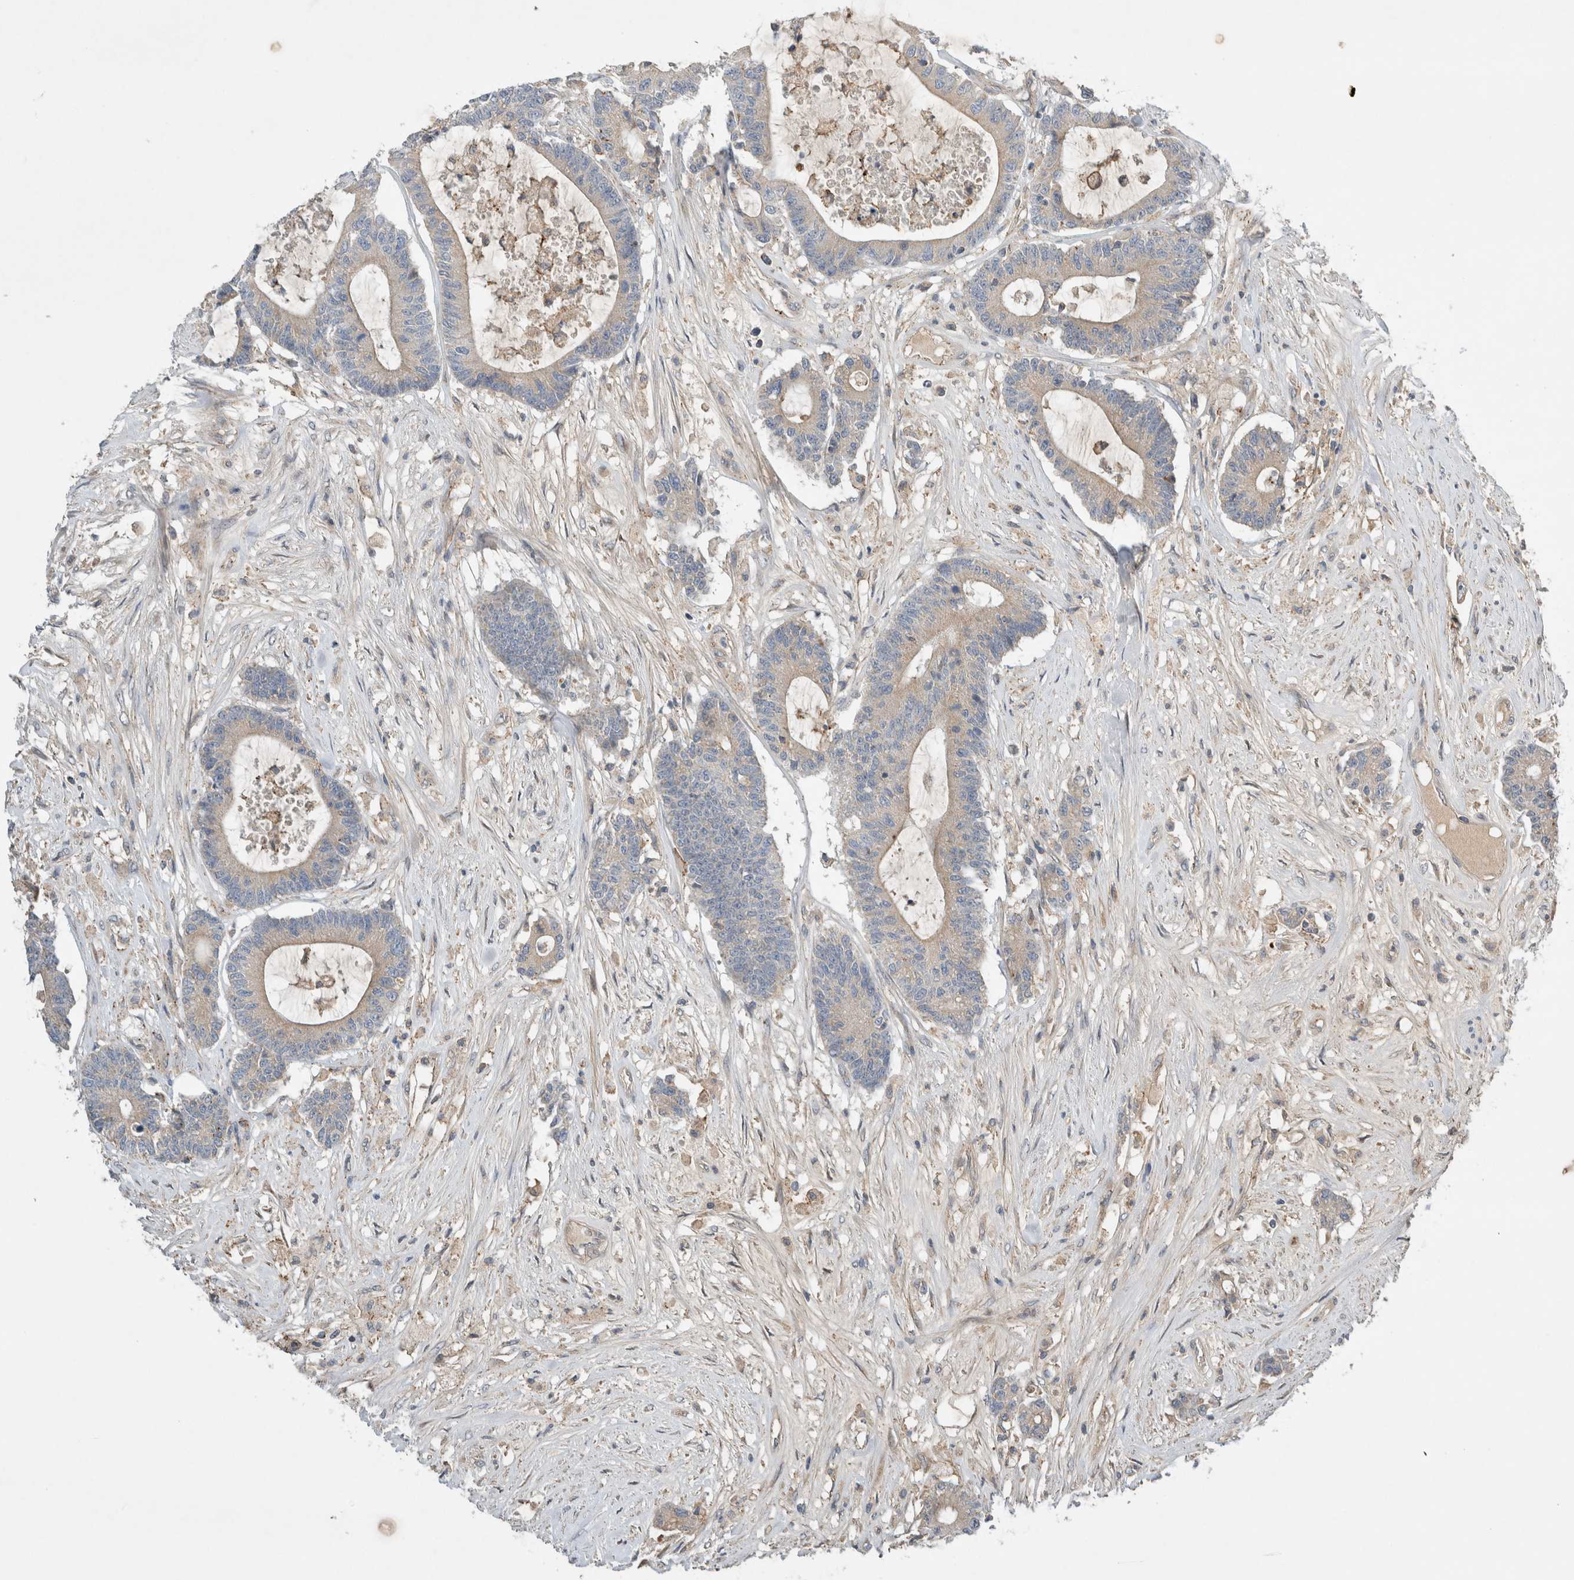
{"staining": {"intensity": "weak", "quantity": "25%-75%", "location": "cytoplasmic/membranous"}, "tissue": "colorectal cancer", "cell_type": "Tumor cells", "image_type": "cancer", "snomed": [{"axis": "morphology", "description": "Adenocarcinoma, NOS"}, {"axis": "topography", "description": "Colon"}], "caption": "Immunohistochemical staining of human colorectal cancer demonstrates low levels of weak cytoplasmic/membranous protein expression in approximately 25%-75% of tumor cells.", "gene": "ARMC9", "patient": {"sex": "female", "age": 84}}